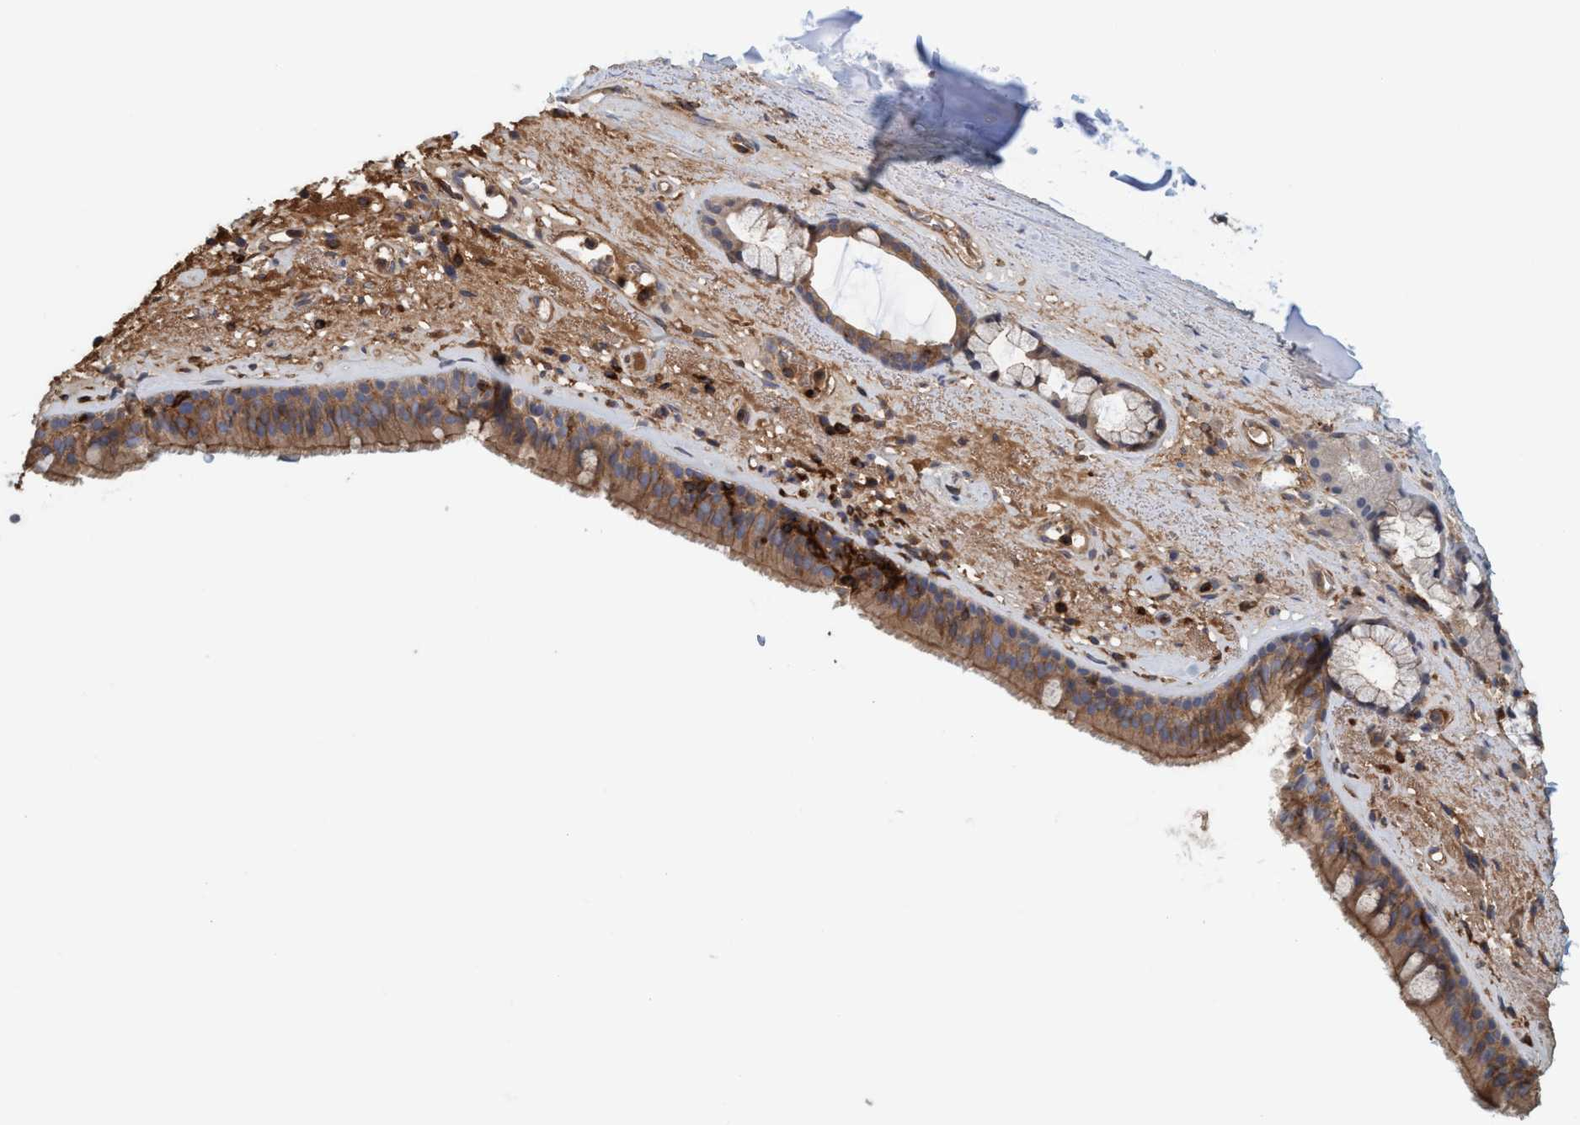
{"staining": {"intensity": "moderate", "quantity": ">75%", "location": "cytoplasmic/membranous"}, "tissue": "bronchus", "cell_type": "Respiratory epithelial cells", "image_type": "normal", "snomed": [{"axis": "morphology", "description": "Normal tissue, NOS"}, {"axis": "topography", "description": "Cartilage tissue"}], "caption": "Moderate cytoplasmic/membranous staining for a protein is identified in about >75% of respiratory epithelial cells of benign bronchus using immunohistochemistry.", "gene": "SPECC1", "patient": {"sex": "female", "age": 63}}